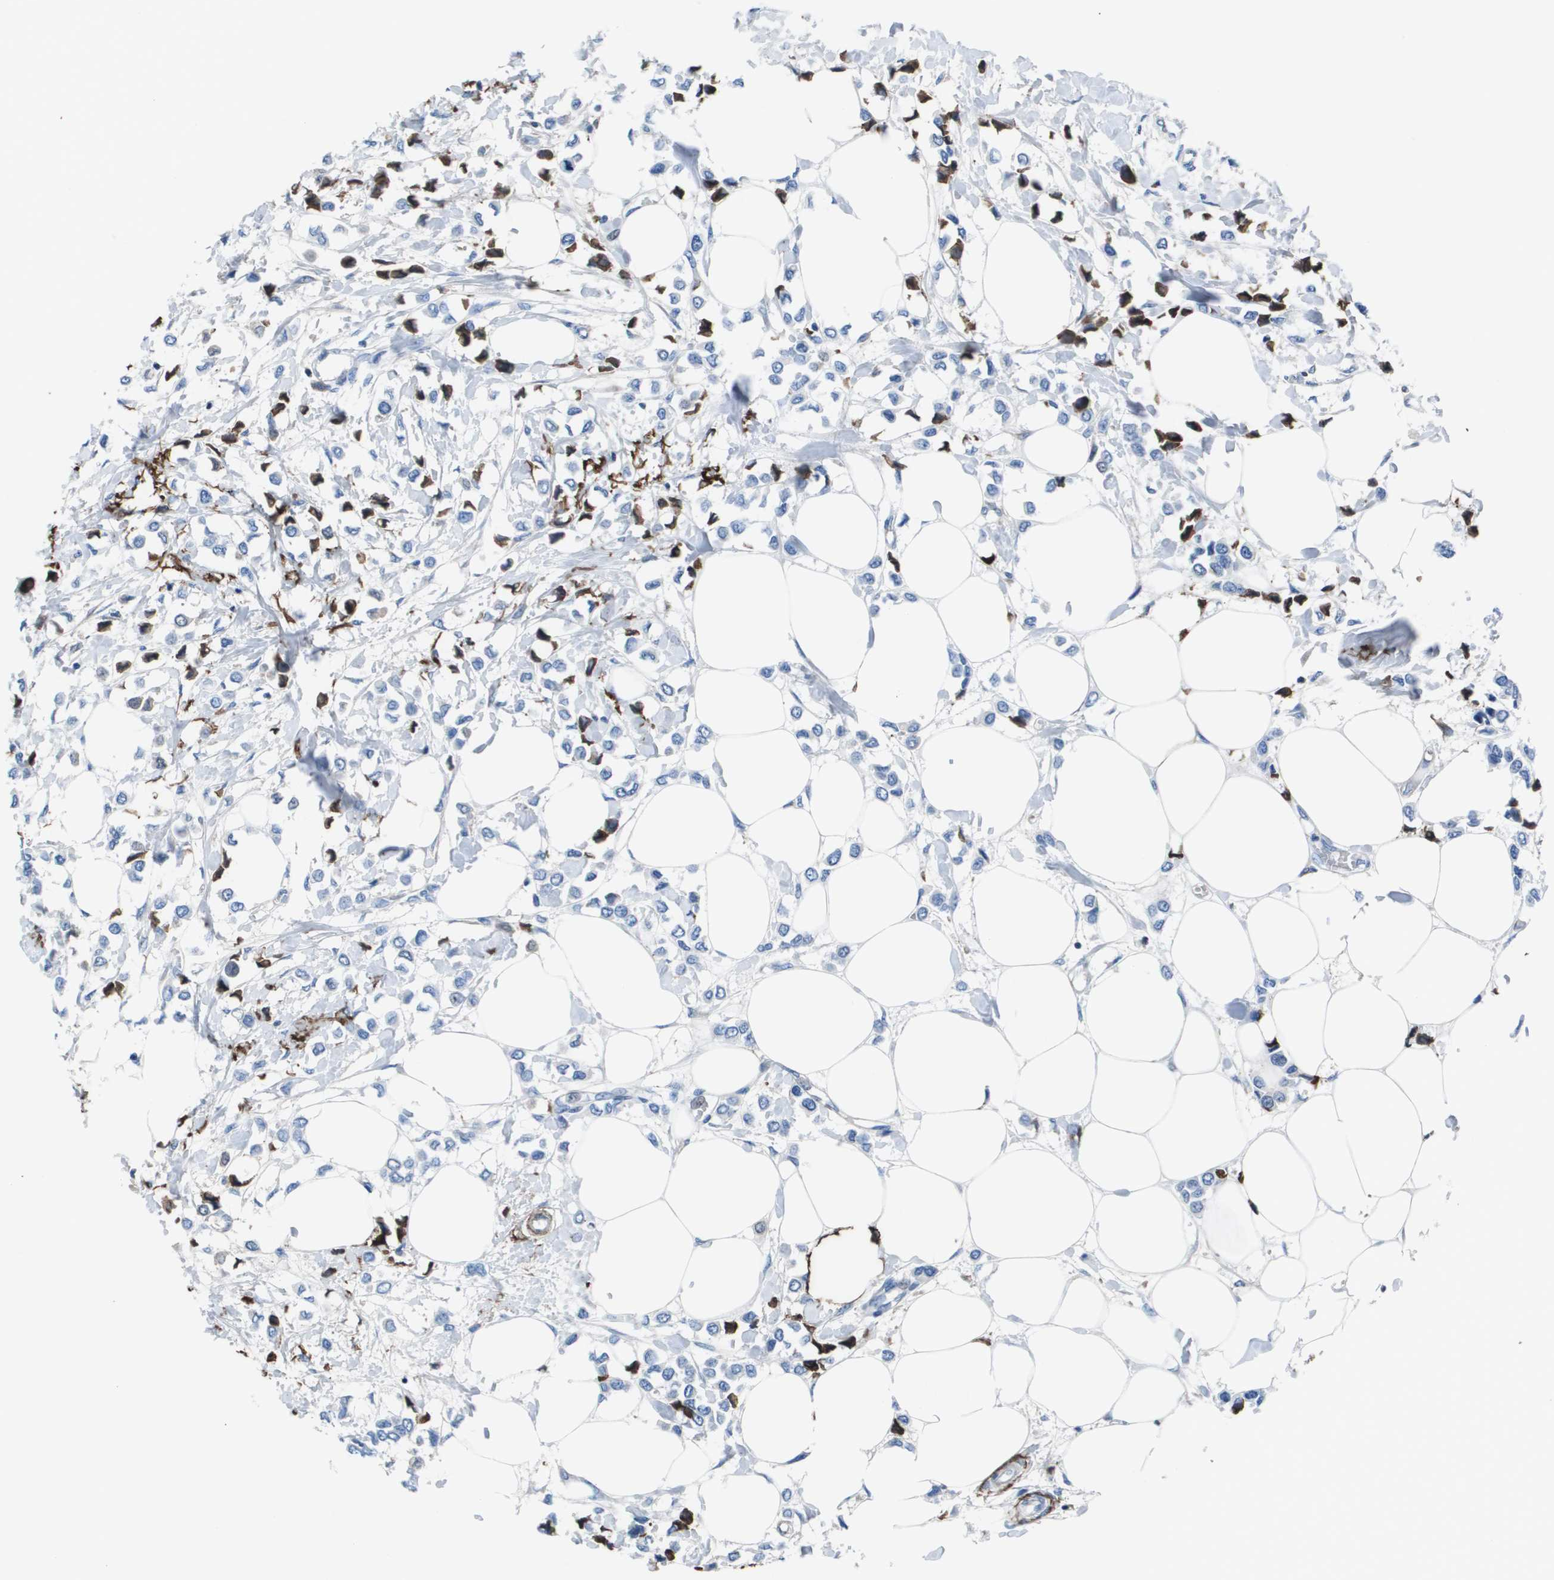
{"staining": {"intensity": "strong", "quantity": "<25%", "location": "cytoplasmic/membranous"}, "tissue": "breast cancer", "cell_type": "Tumor cells", "image_type": "cancer", "snomed": [{"axis": "morphology", "description": "Lobular carcinoma"}, {"axis": "topography", "description": "Breast"}], "caption": "Breast cancer stained with immunohistochemistry demonstrates strong cytoplasmic/membranous expression in approximately <25% of tumor cells.", "gene": "VTN", "patient": {"sex": "female", "age": 51}}